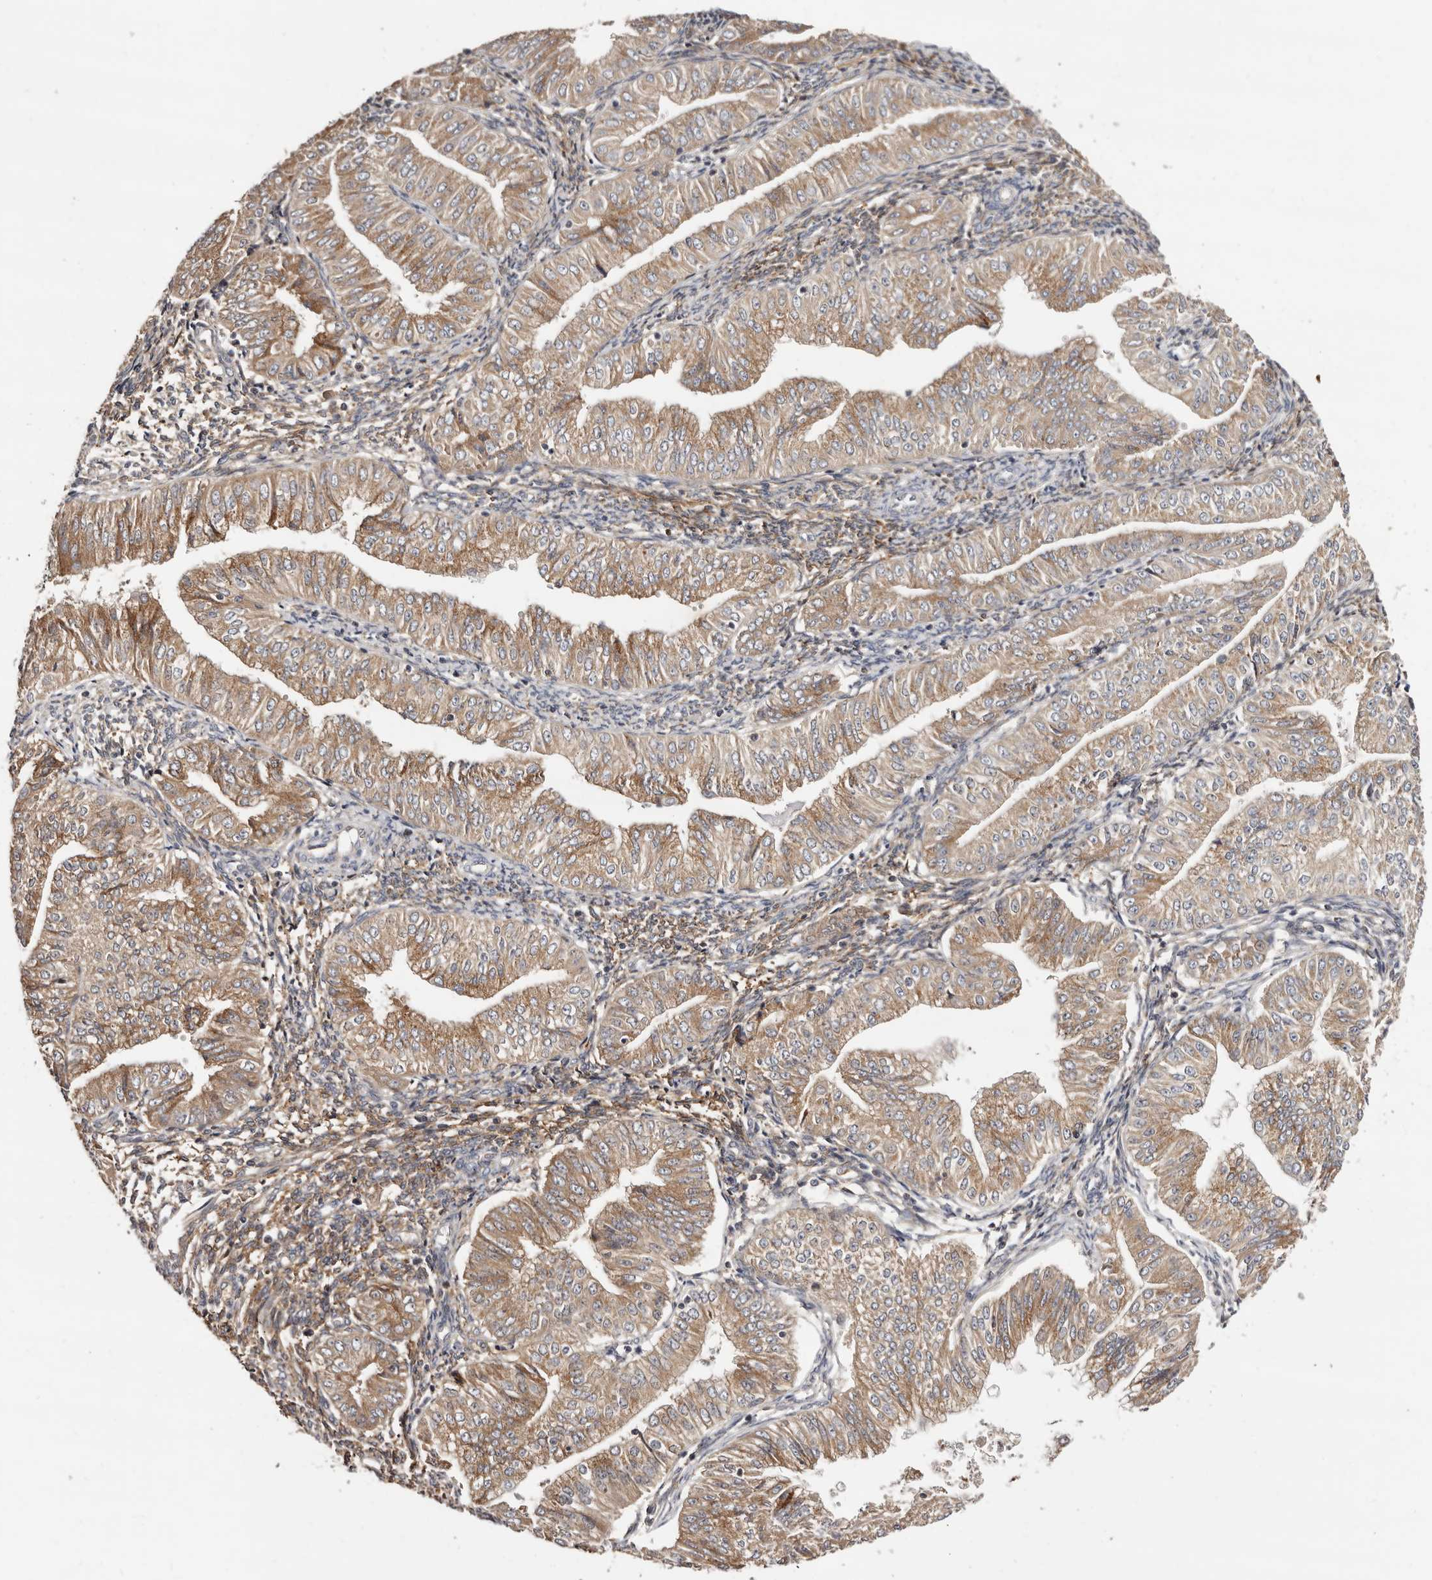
{"staining": {"intensity": "moderate", "quantity": ">75%", "location": "cytoplasmic/membranous"}, "tissue": "endometrial cancer", "cell_type": "Tumor cells", "image_type": "cancer", "snomed": [{"axis": "morphology", "description": "Normal tissue, NOS"}, {"axis": "morphology", "description": "Adenocarcinoma, NOS"}, {"axis": "topography", "description": "Endometrium"}], "caption": "Immunohistochemistry of human adenocarcinoma (endometrial) shows medium levels of moderate cytoplasmic/membranous staining in approximately >75% of tumor cells.", "gene": "DACT2", "patient": {"sex": "female", "age": 53}}